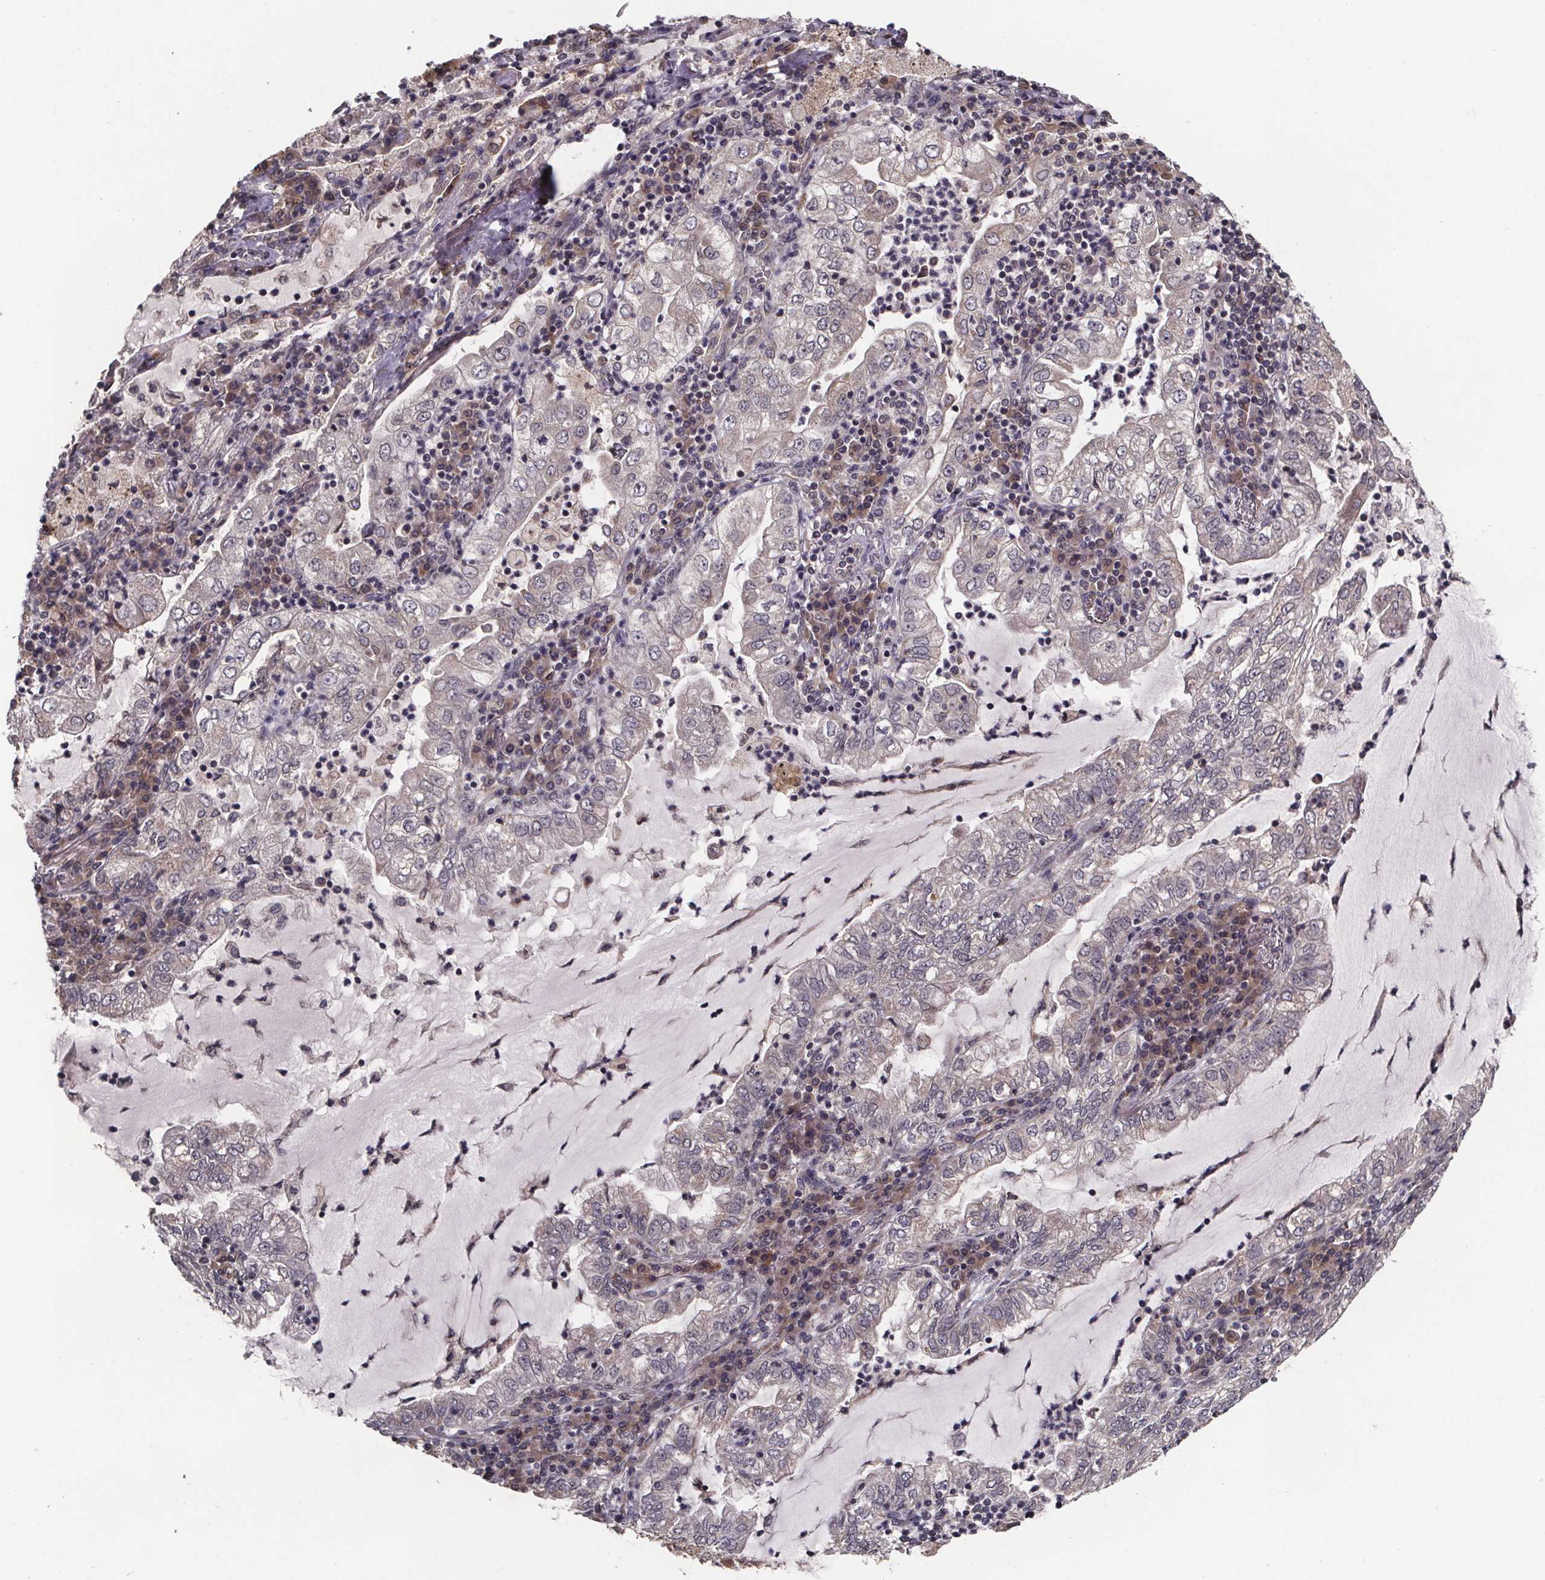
{"staining": {"intensity": "negative", "quantity": "none", "location": "none"}, "tissue": "lung cancer", "cell_type": "Tumor cells", "image_type": "cancer", "snomed": [{"axis": "morphology", "description": "Adenocarcinoma, NOS"}, {"axis": "topography", "description": "Lung"}], "caption": "Immunohistochemistry of lung cancer demonstrates no expression in tumor cells. The staining was performed using DAB (3,3'-diaminobenzidine) to visualize the protein expression in brown, while the nuclei were stained in blue with hematoxylin (Magnification: 20x).", "gene": "SAT1", "patient": {"sex": "female", "age": 73}}